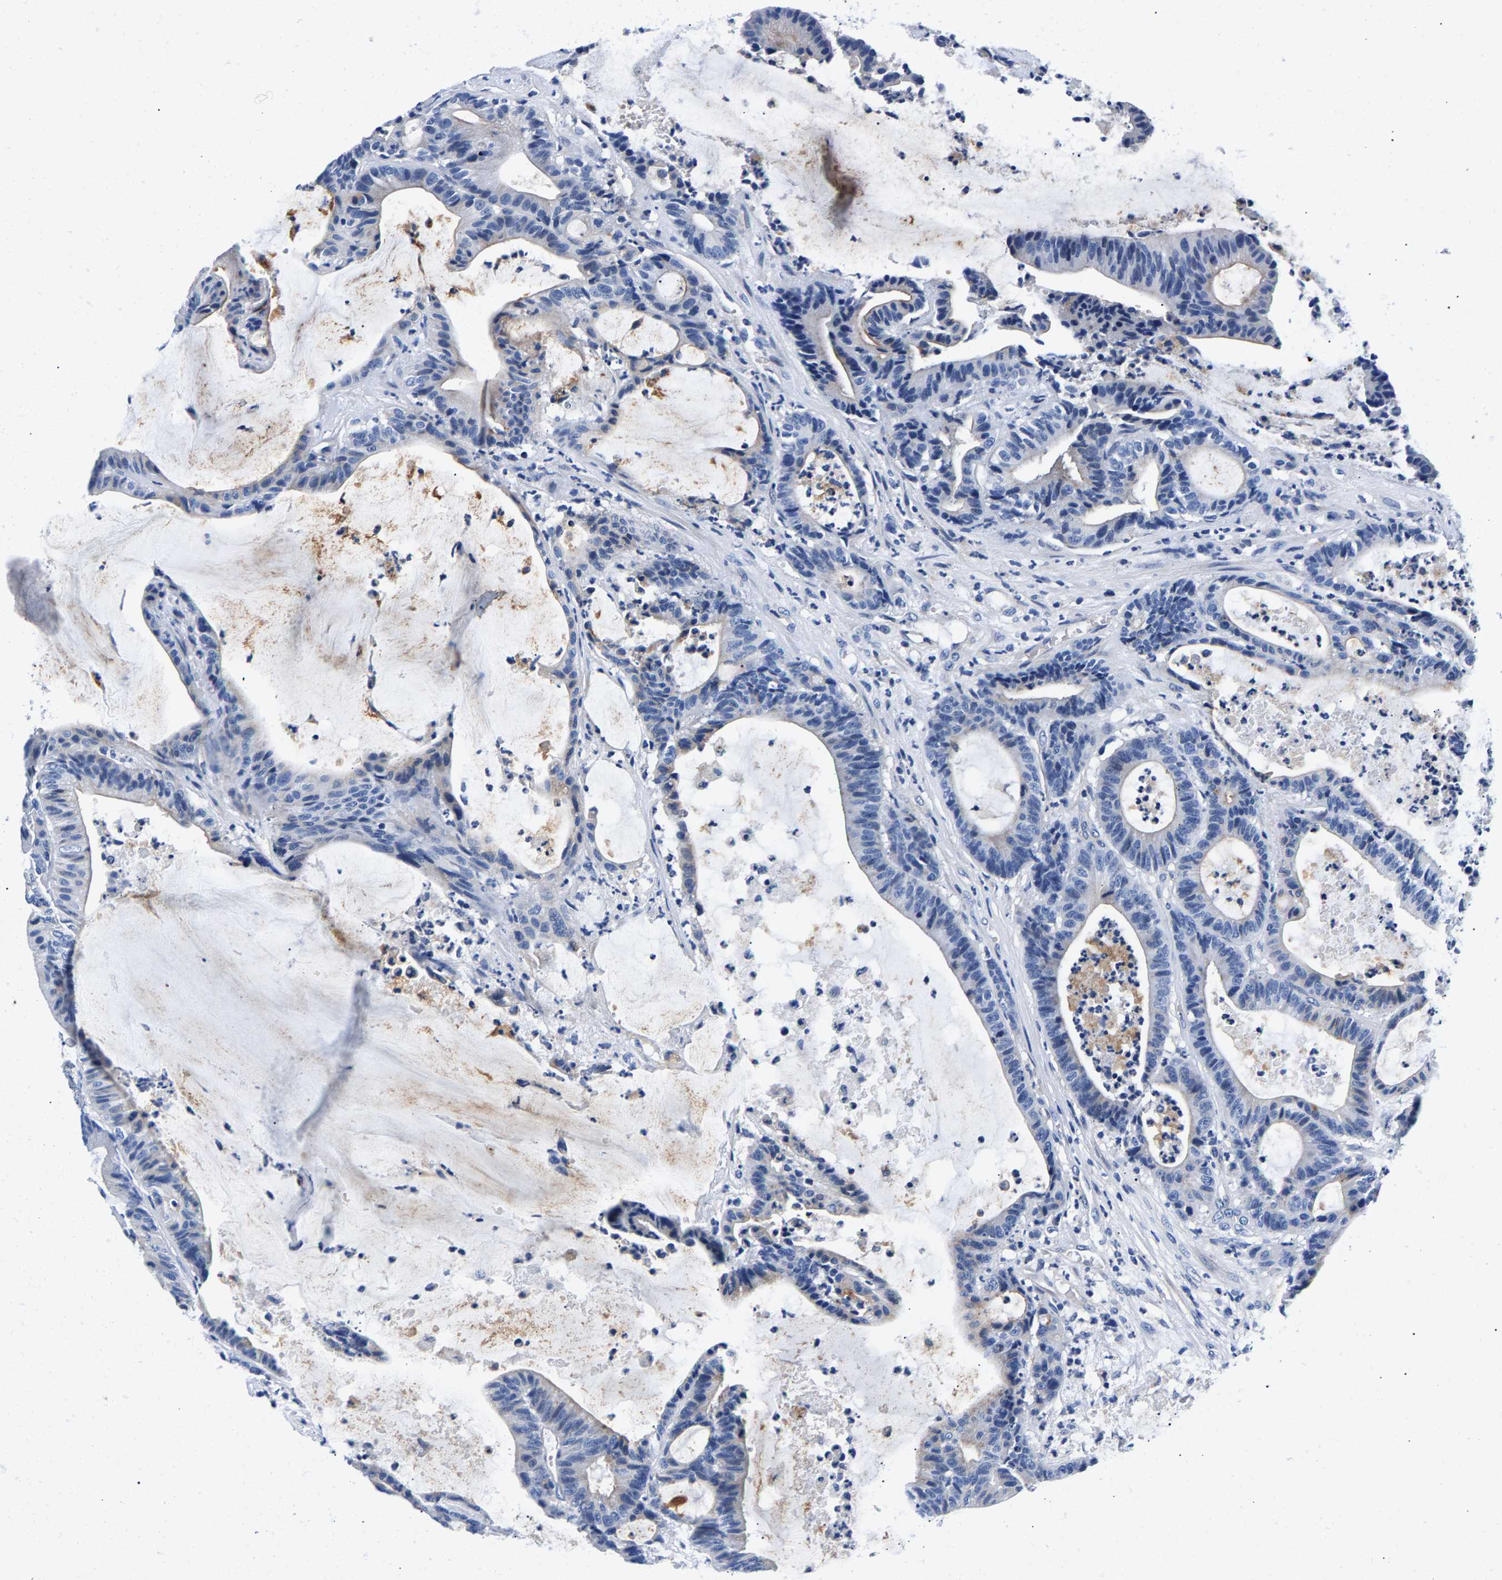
{"staining": {"intensity": "negative", "quantity": "none", "location": "none"}, "tissue": "colorectal cancer", "cell_type": "Tumor cells", "image_type": "cancer", "snomed": [{"axis": "morphology", "description": "Adenocarcinoma, NOS"}, {"axis": "topography", "description": "Colon"}], "caption": "Tumor cells are negative for brown protein staining in adenocarcinoma (colorectal).", "gene": "P2RY4", "patient": {"sex": "female", "age": 84}}